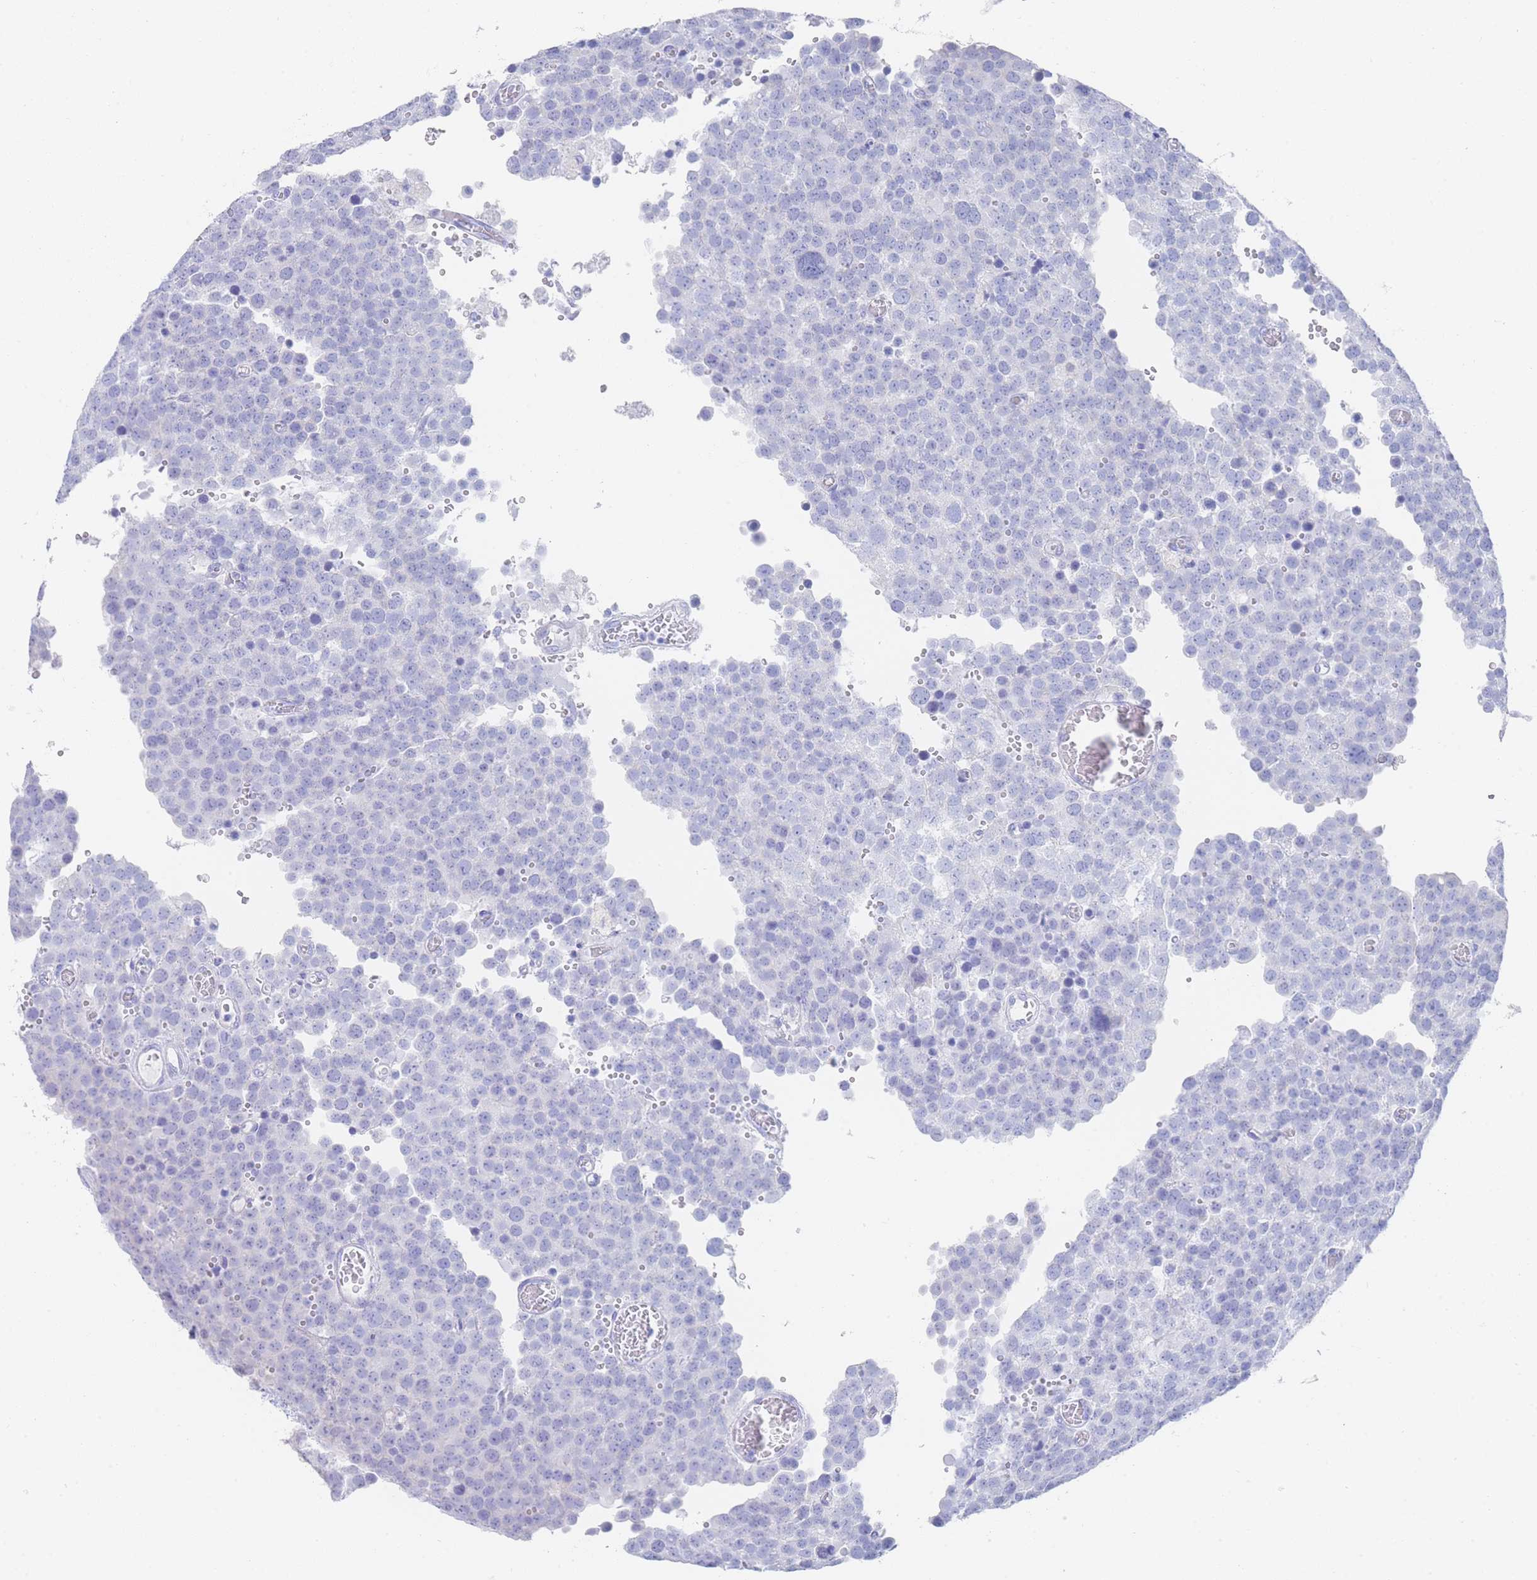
{"staining": {"intensity": "negative", "quantity": "none", "location": "none"}, "tissue": "testis cancer", "cell_type": "Tumor cells", "image_type": "cancer", "snomed": [{"axis": "morphology", "description": "Normal tissue, NOS"}, {"axis": "morphology", "description": "Seminoma, NOS"}, {"axis": "topography", "description": "Testis"}], "caption": "Immunohistochemistry (IHC) of human testis seminoma displays no positivity in tumor cells.", "gene": "LRRC37A", "patient": {"sex": "male", "age": 71}}